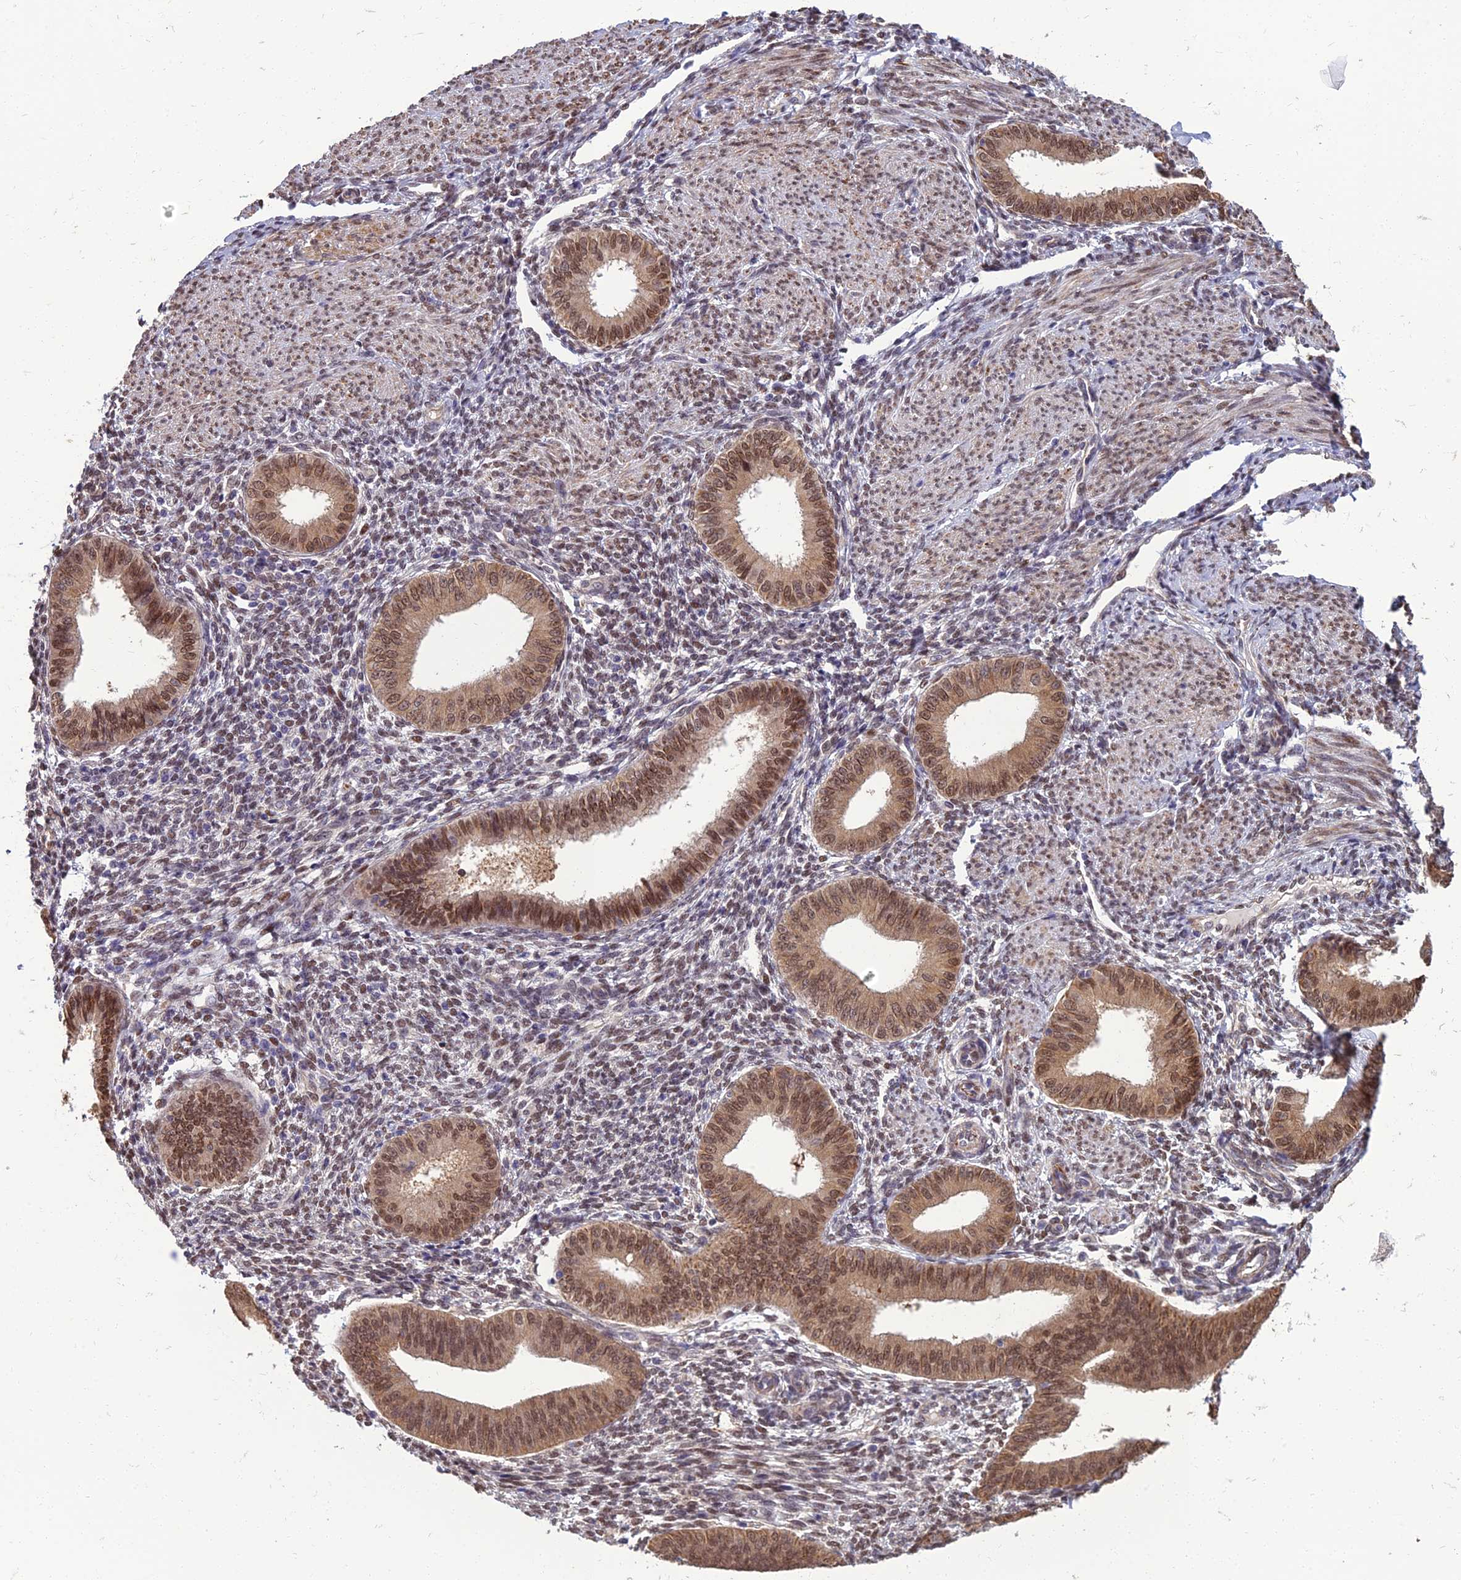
{"staining": {"intensity": "moderate", "quantity": "<25%", "location": "nuclear"}, "tissue": "endometrium", "cell_type": "Cells in endometrial stroma", "image_type": "normal", "snomed": [{"axis": "morphology", "description": "Normal tissue, NOS"}, {"axis": "topography", "description": "Uterus"}, {"axis": "topography", "description": "Endometrium"}], "caption": "Immunohistochemical staining of unremarkable endometrium reveals low levels of moderate nuclear positivity in approximately <25% of cells in endometrial stroma.", "gene": "NR4A3", "patient": {"sex": "female", "age": 48}}